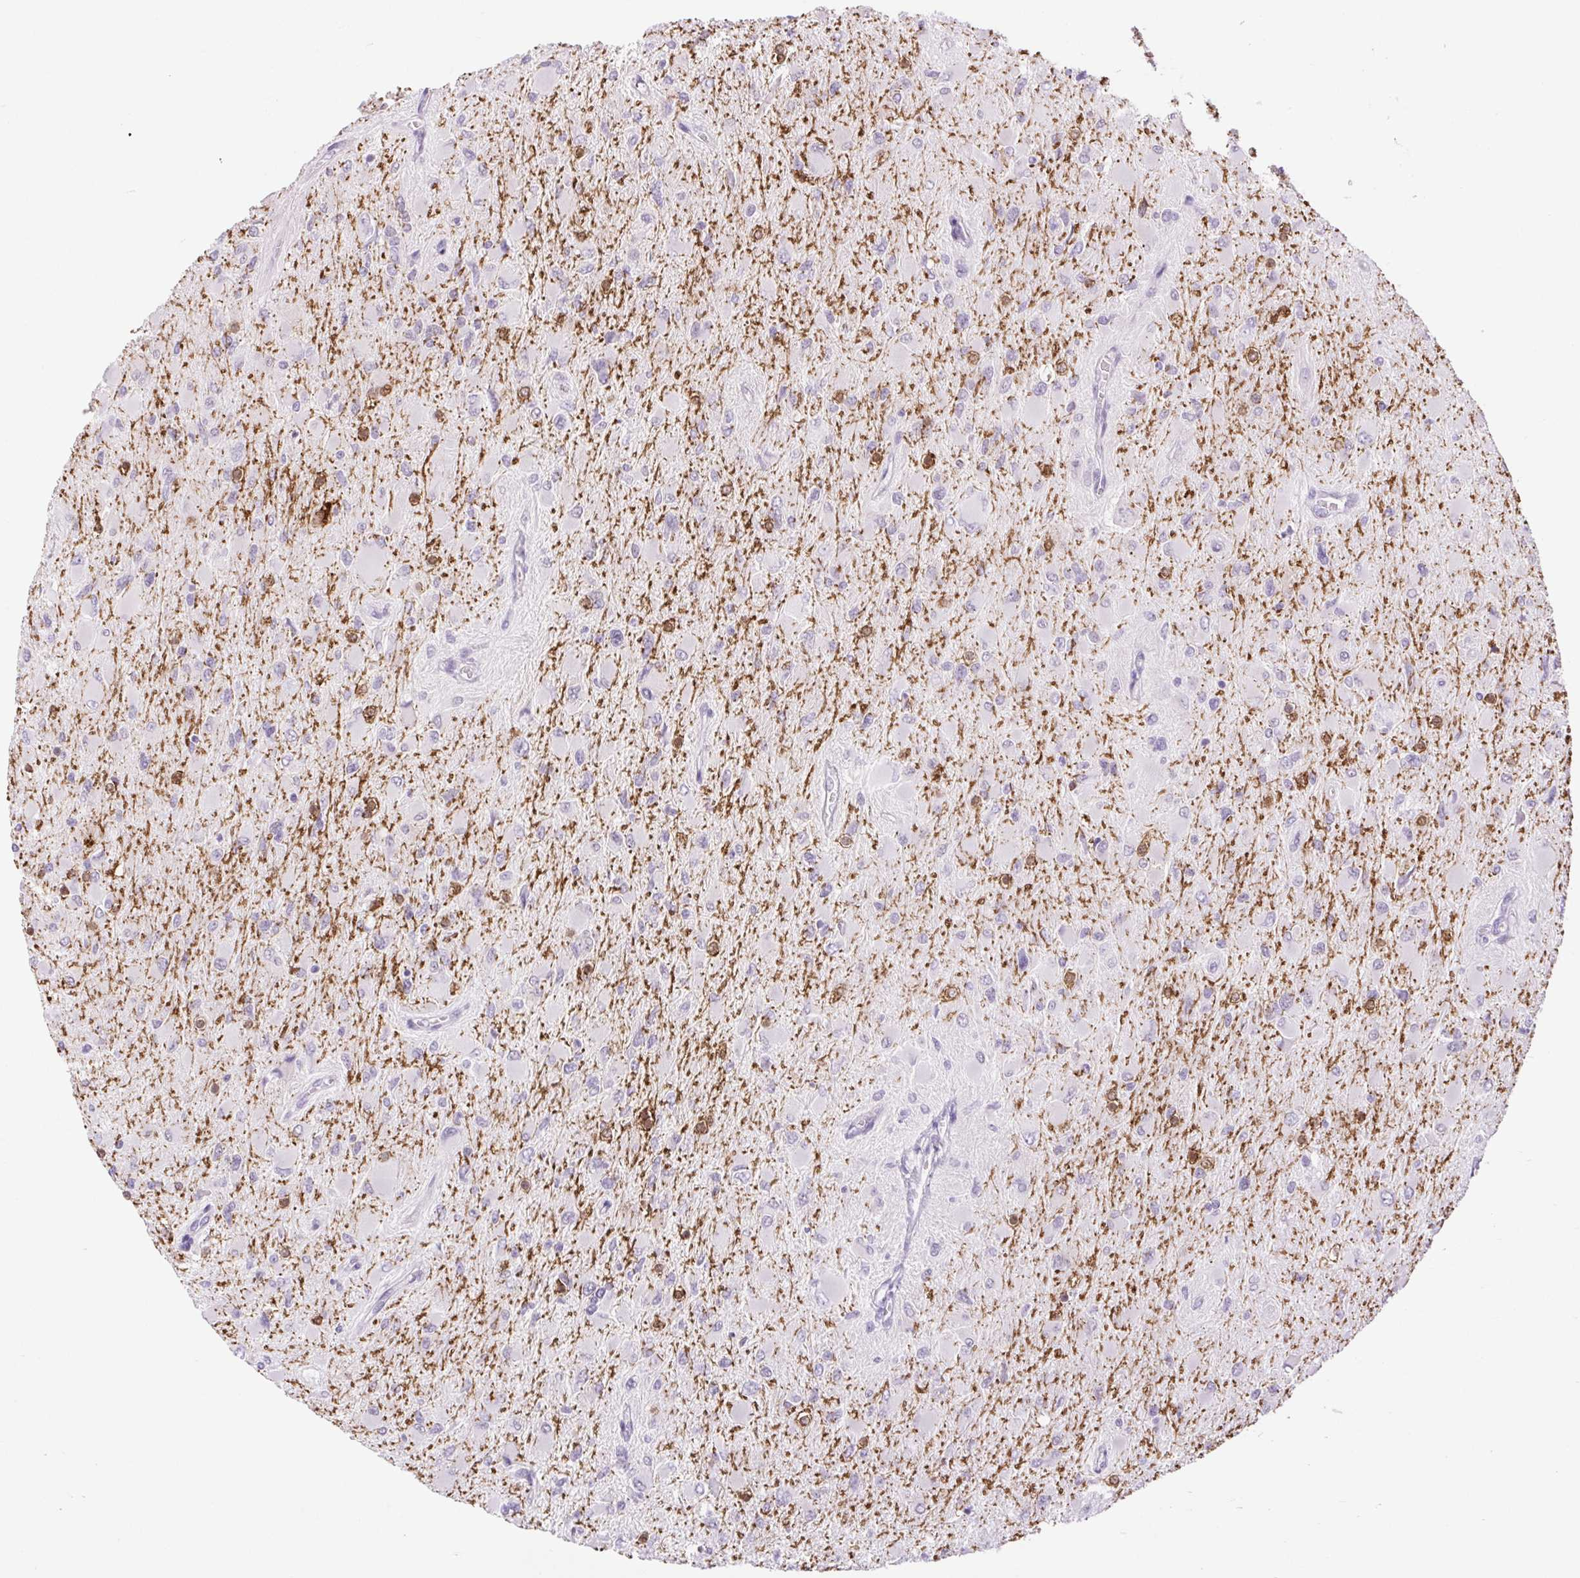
{"staining": {"intensity": "moderate", "quantity": "<25%", "location": "cytoplasmic/membranous,nuclear"}, "tissue": "glioma", "cell_type": "Tumor cells", "image_type": "cancer", "snomed": [{"axis": "morphology", "description": "Glioma, malignant, High grade"}, {"axis": "topography", "description": "Cerebral cortex"}], "caption": "Brown immunohistochemical staining in human malignant high-grade glioma shows moderate cytoplasmic/membranous and nuclear expression in about <25% of tumor cells.", "gene": "BCAS1", "patient": {"sex": "female", "age": 36}}